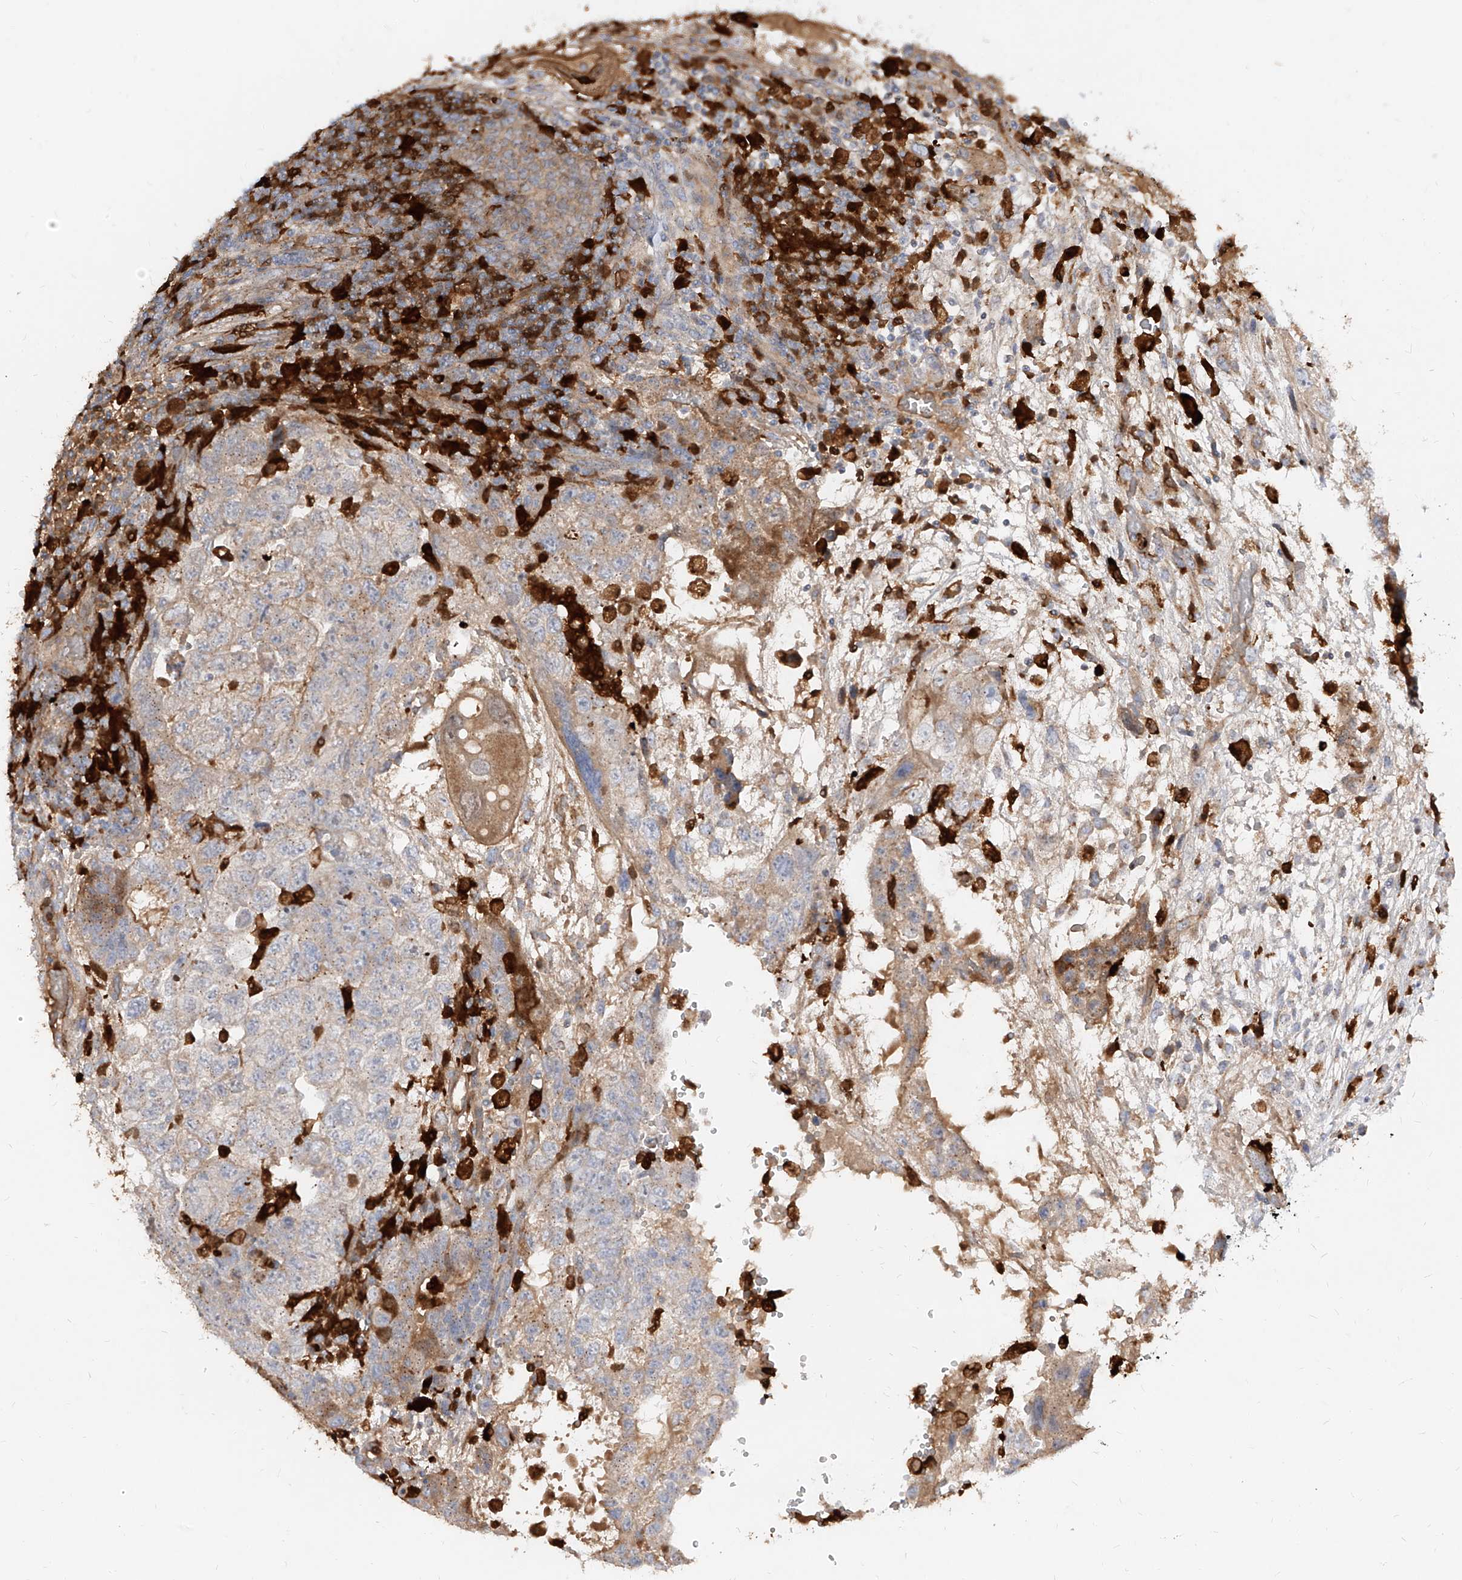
{"staining": {"intensity": "moderate", "quantity": "<25%", "location": "cytoplasmic/membranous"}, "tissue": "testis cancer", "cell_type": "Tumor cells", "image_type": "cancer", "snomed": [{"axis": "morphology", "description": "Carcinoma, Embryonal, NOS"}, {"axis": "topography", "description": "Testis"}], "caption": "IHC of human testis cancer (embryonal carcinoma) reveals low levels of moderate cytoplasmic/membranous expression in about <25% of tumor cells. (Brightfield microscopy of DAB IHC at high magnification).", "gene": "KYNU", "patient": {"sex": "male", "age": 36}}